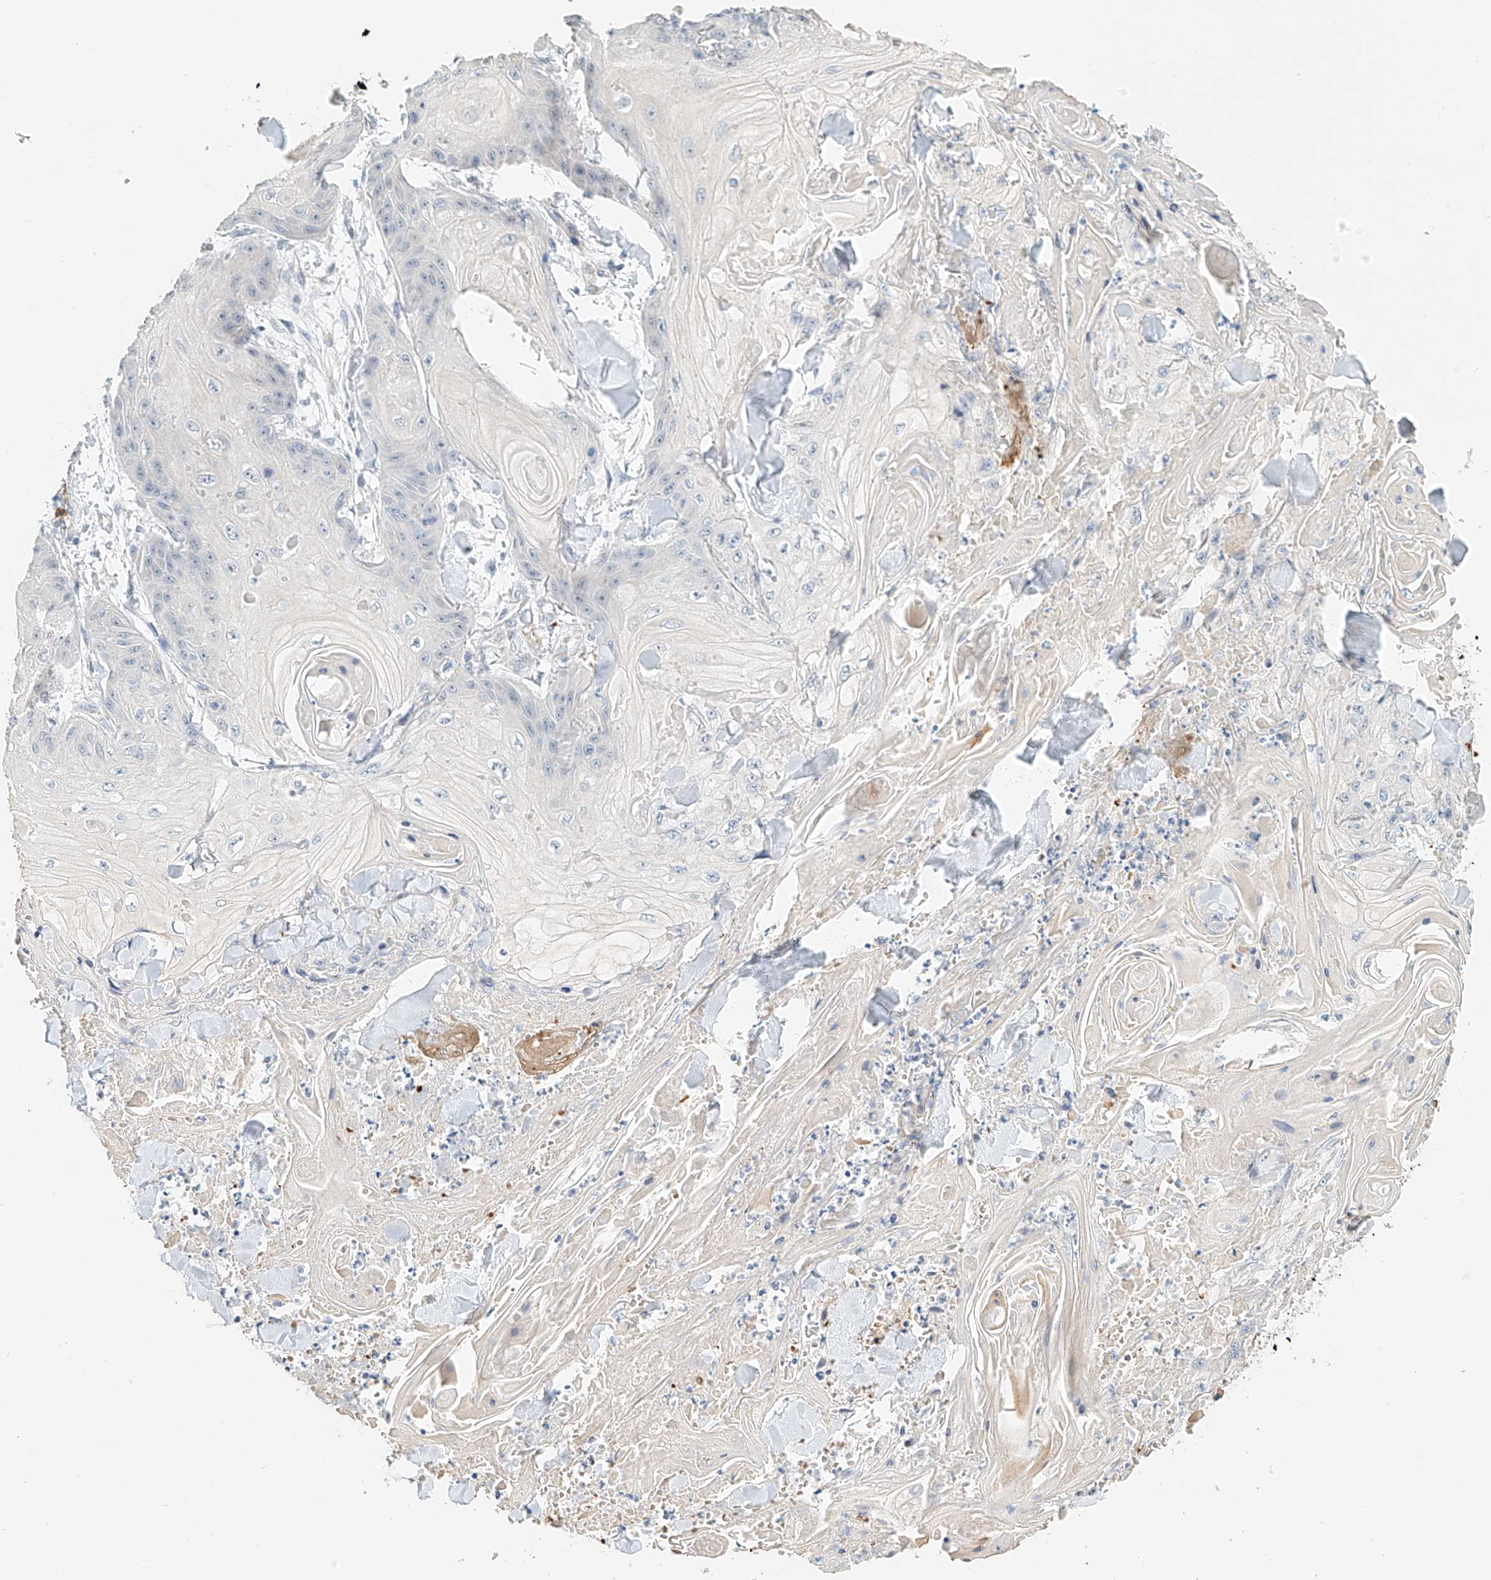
{"staining": {"intensity": "negative", "quantity": "none", "location": "none"}, "tissue": "skin cancer", "cell_type": "Tumor cells", "image_type": "cancer", "snomed": [{"axis": "morphology", "description": "Squamous cell carcinoma, NOS"}, {"axis": "topography", "description": "Skin"}], "caption": "Human skin cancer stained for a protein using immunohistochemistry (IHC) exhibits no expression in tumor cells.", "gene": "RCAN3", "patient": {"sex": "male", "age": 74}}